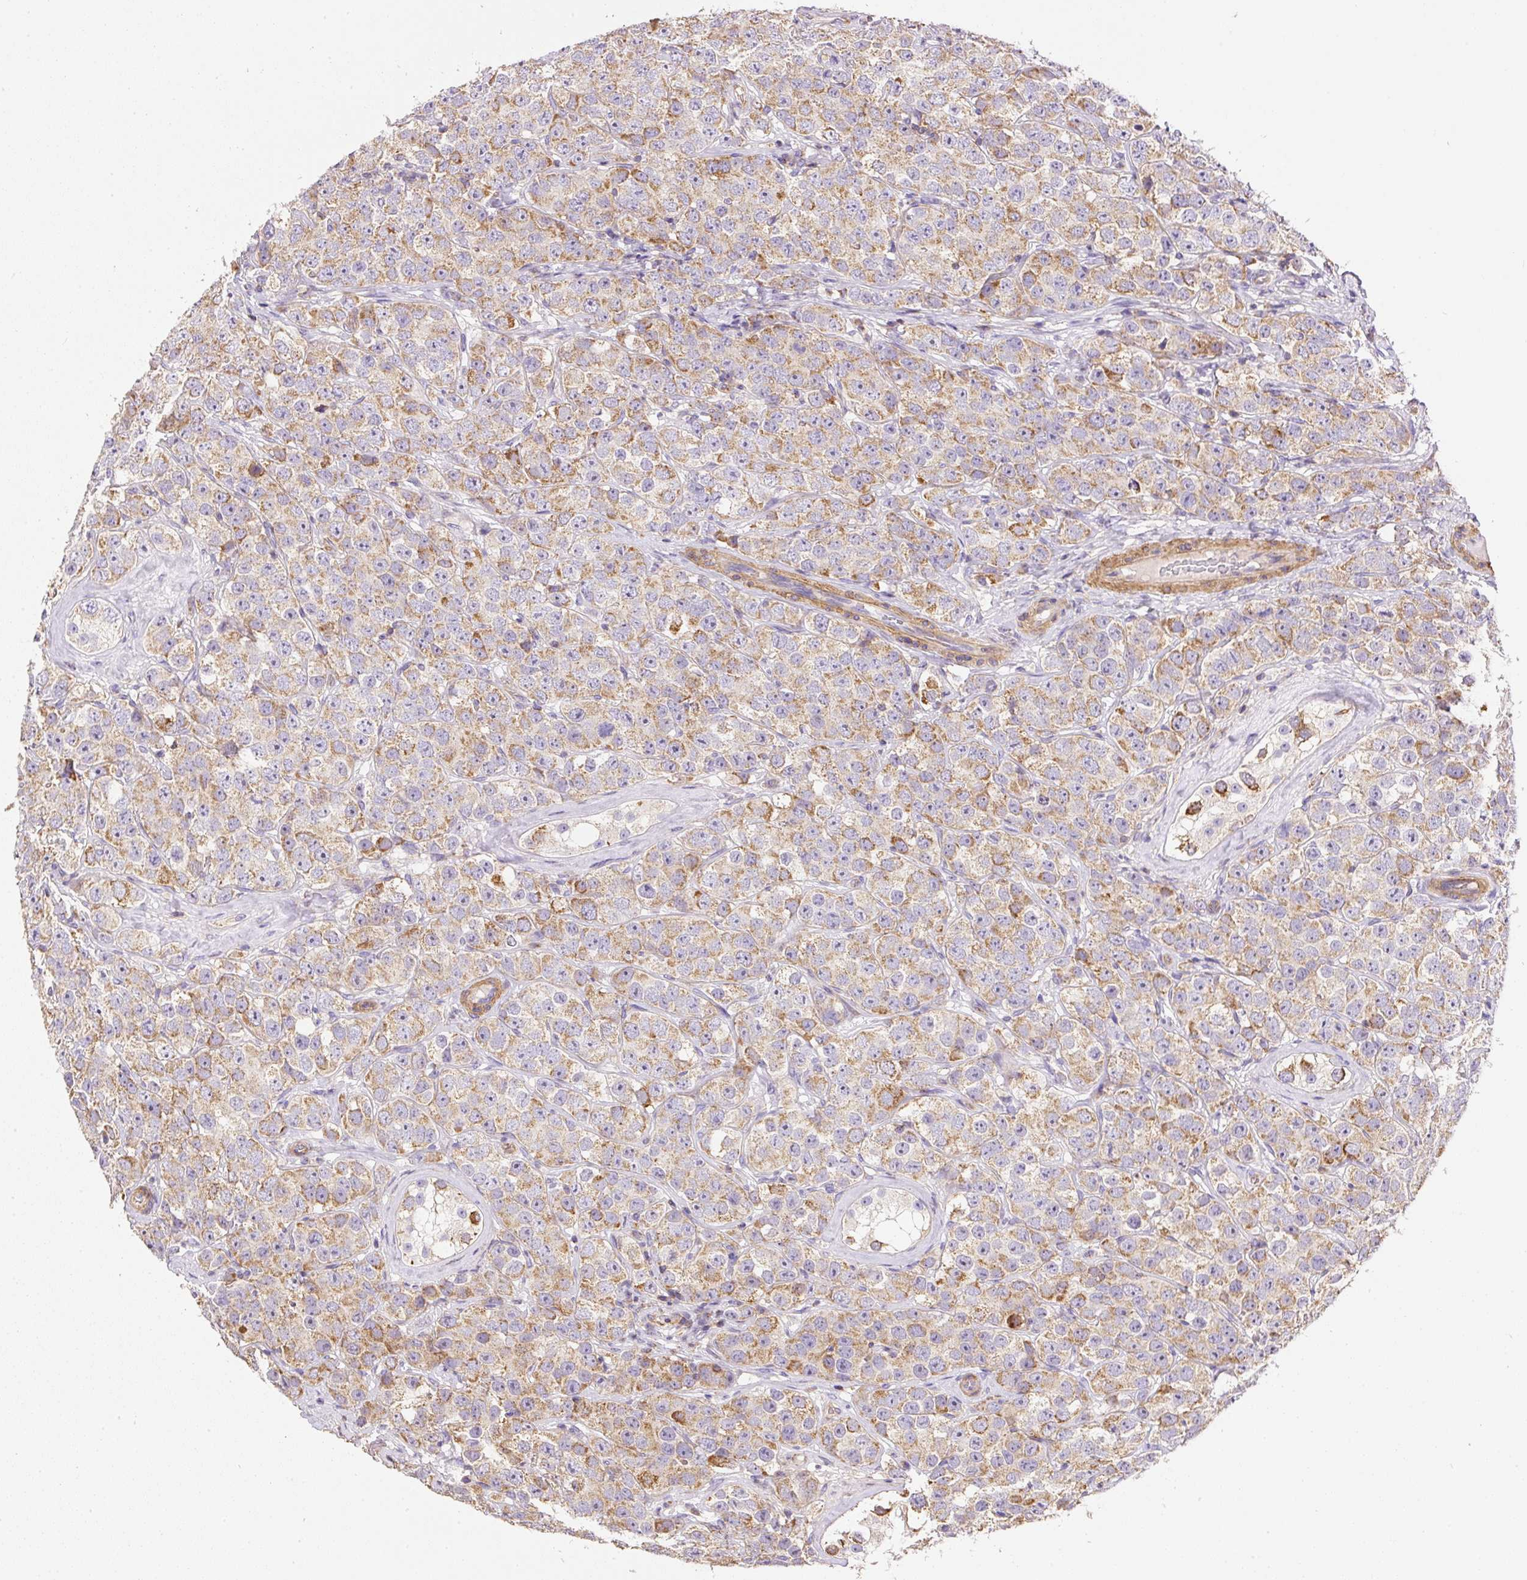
{"staining": {"intensity": "moderate", "quantity": "25%-75%", "location": "cytoplasmic/membranous"}, "tissue": "testis cancer", "cell_type": "Tumor cells", "image_type": "cancer", "snomed": [{"axis": "morphology", "description": "Seminoma, NOS"}, {"axis": "topography", "description": "Testis"}], "caption": "Seminoma (testis) tissue exhibits moderate cytoplasmic/membranous expression in approximately 25%-75% of tumor cells The staining was performed using DAB, with brown indicating positive protein expression. Nuclei are stained blue with hematoxylin.", "gene": "NDUFAF2", "patient": {"sex": "male", "age": 28}}